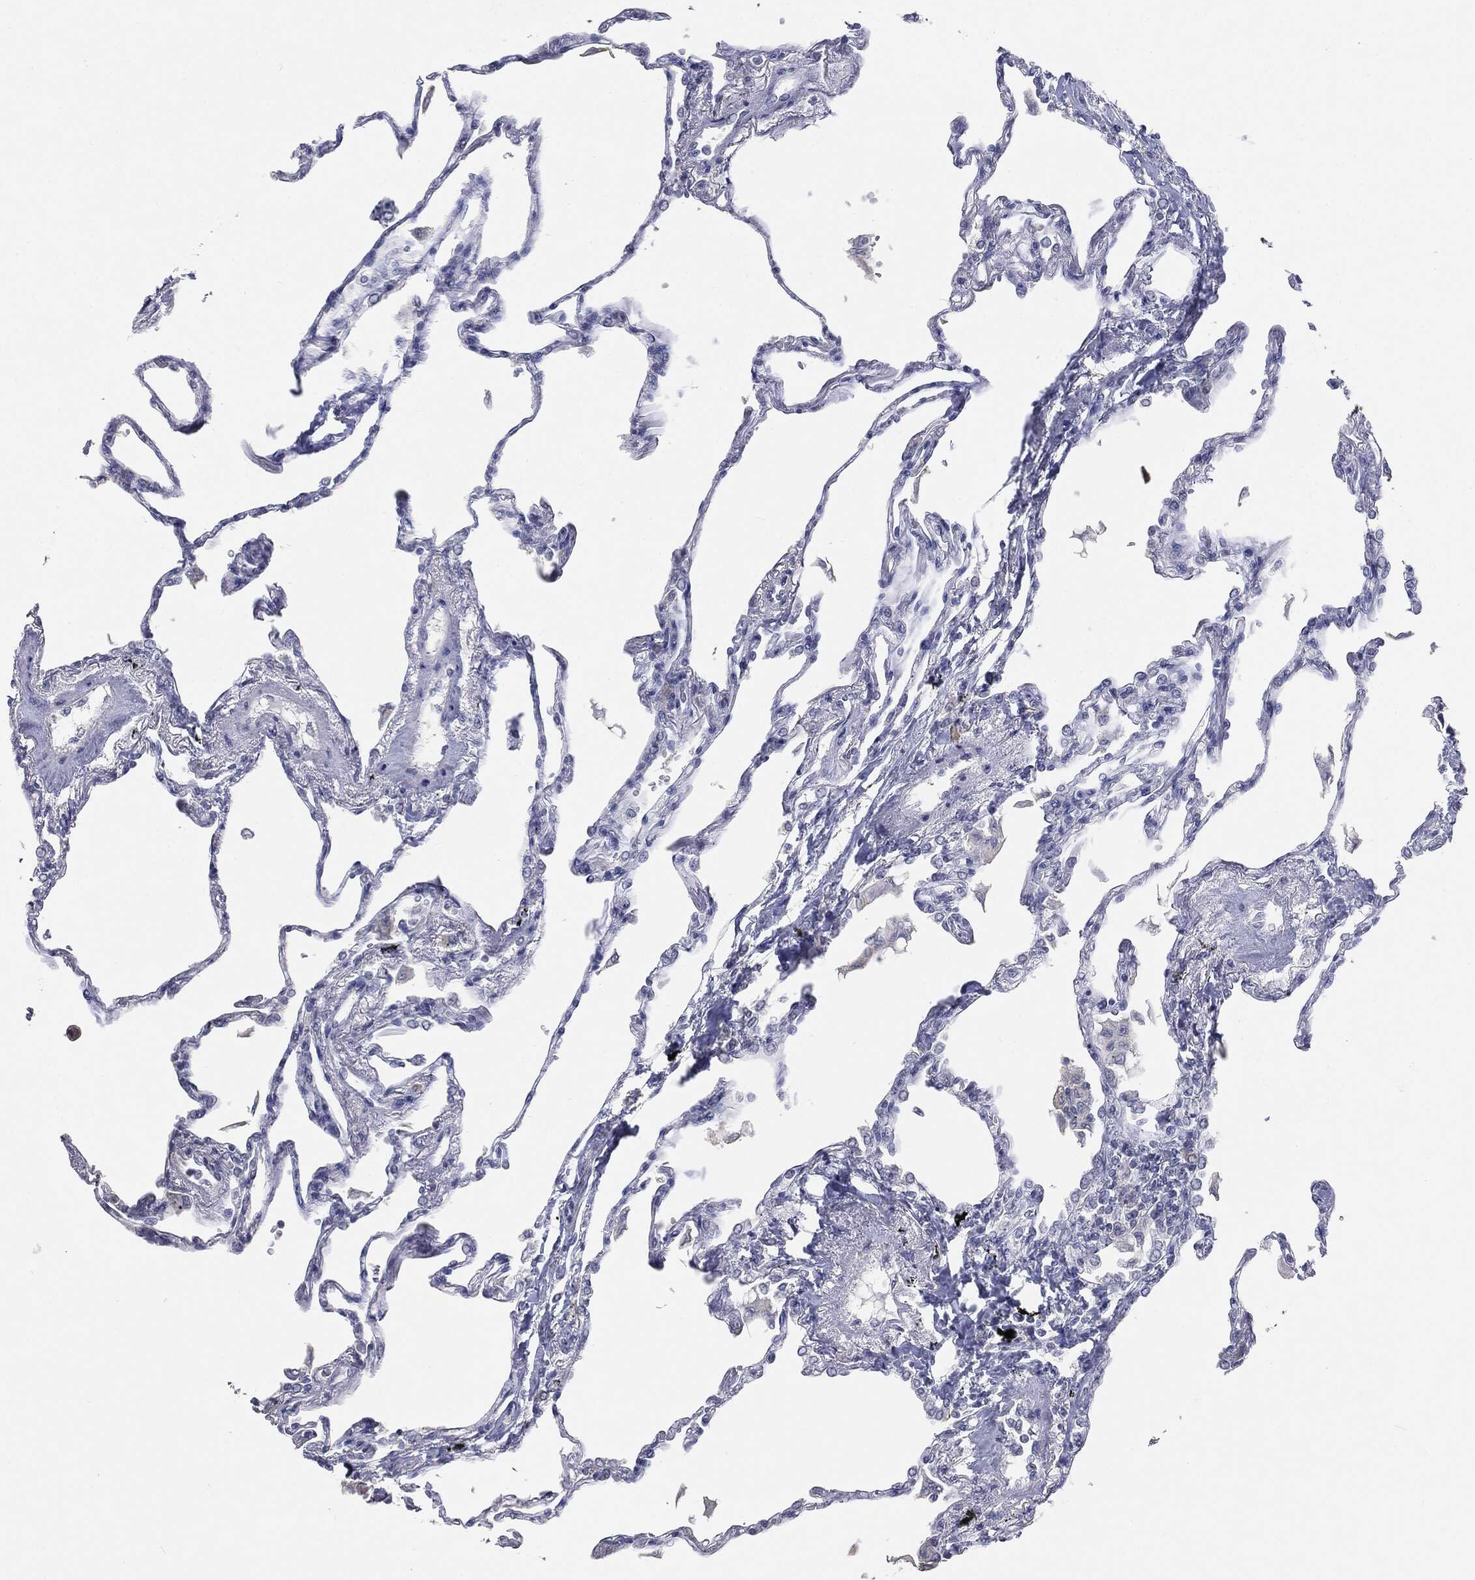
{"staining": {"intensity": "negative", "quantity": "none", "location": "none"}, "tissue": "lung", "cell_type": "Alveolar cells", "image_type": "normal", "snomed": [{"axis": "morphology", "description": "Normal tissue, NOS"}, {"axis": "topography", "description": "Lung"}], "caption": "An immunohistochemistry histopathology image of normal lung is shown. There is no staining in alveolar cells of lung.", "gene": "SLC2A2", "patient": {"sex": "male", "age": 78}}